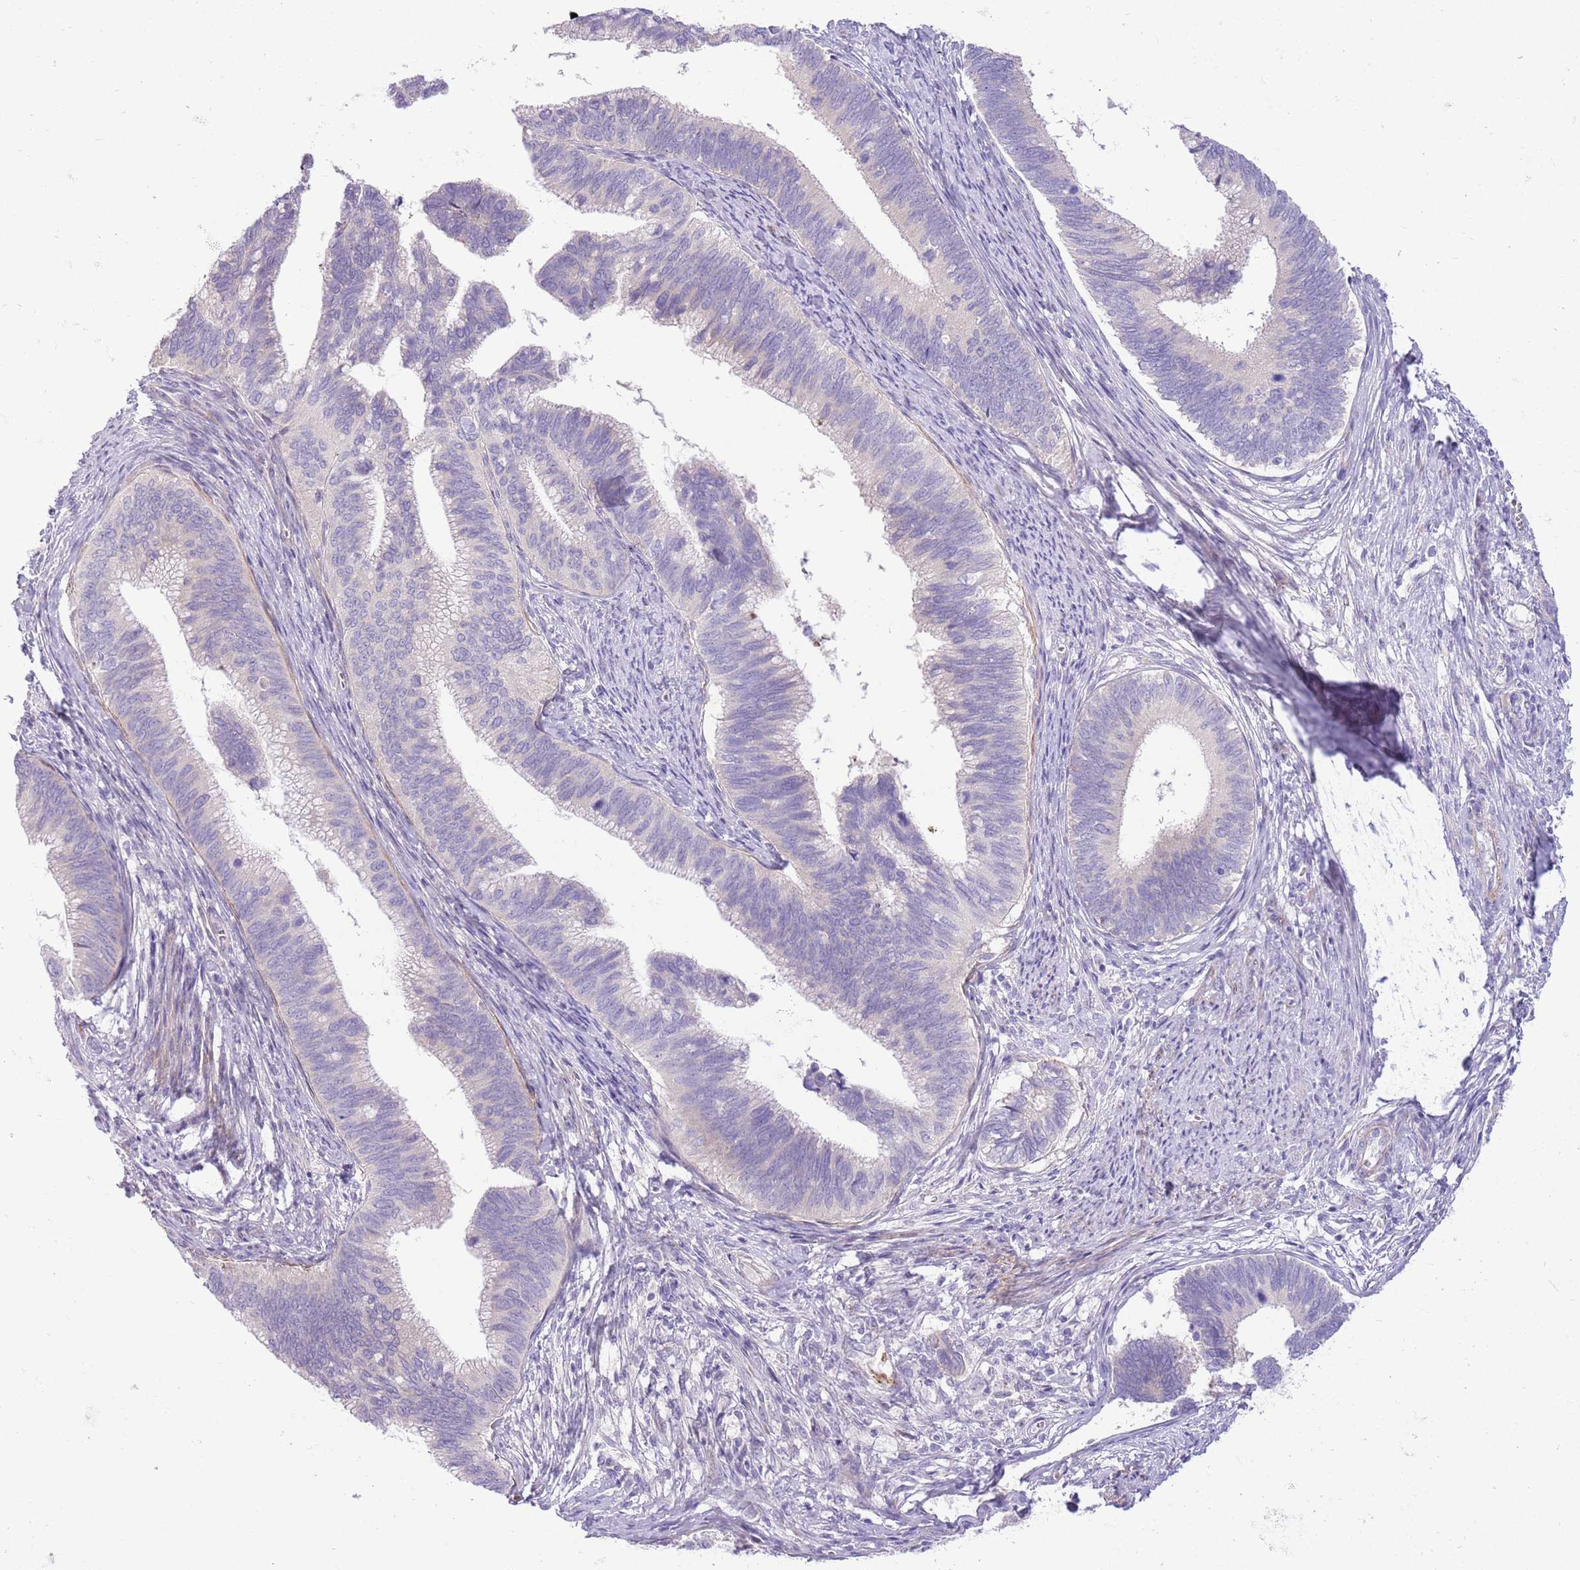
{"staining": {"intensity": "negative", "quantity": "none", "location": "none"}, "tissue": "cervical cancer", "cell_type": "Tumor cells", "image_type": "cancer", "snomed": [{"axis": "morphology", "description": "Adenocarcinoma, NOS"}, {"axis": "topography", "description": "Cervix"}], "caption": "High power microscopy image of an immunohistochemistry micrograph of cervical adenocarcinoma, revealing no significant expression in tumor cells. (IHC, brightfield microscopy, high magnification).", "gene": "ZC4H2", "patient": {"sex": "female", "age": 42}}